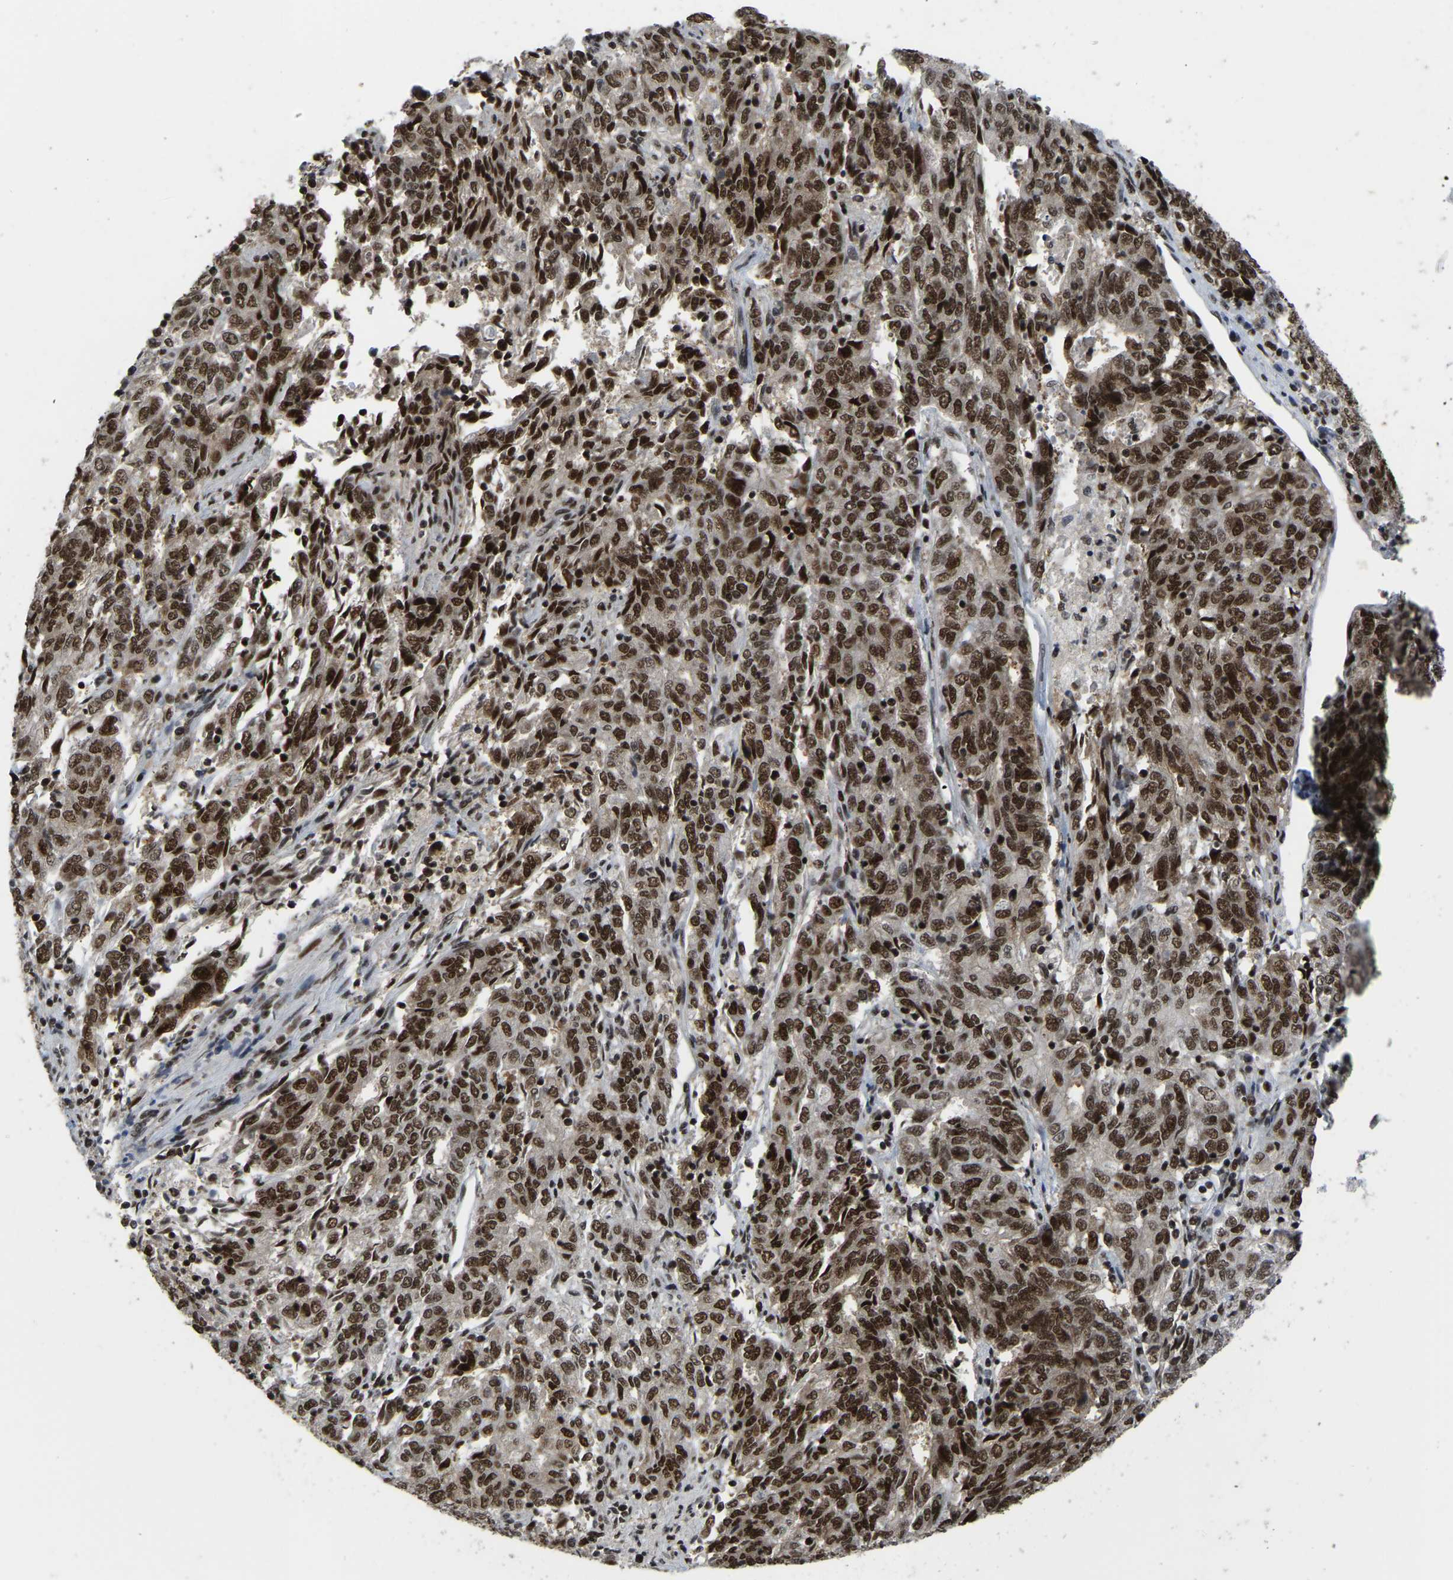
{"staining": {"intensity": "strong", "quantity": ">75%", "location": "nuclear"}, "tissue": "endometrial cancer", "cell_type": "Tumor cells", "image_type": "cancer", "snomed": [{"axis": "morphology", "description": "Adenocarcinoma, NOS"}, {"axis": "topography", "description": "Endometrium"}], "caption": "Human endometrial cancer stained with a protein marker demonstrates strong staining in tumor cells.", "gene": "TBL1XR1", "patient": {"sex": "female", "age": 80}}